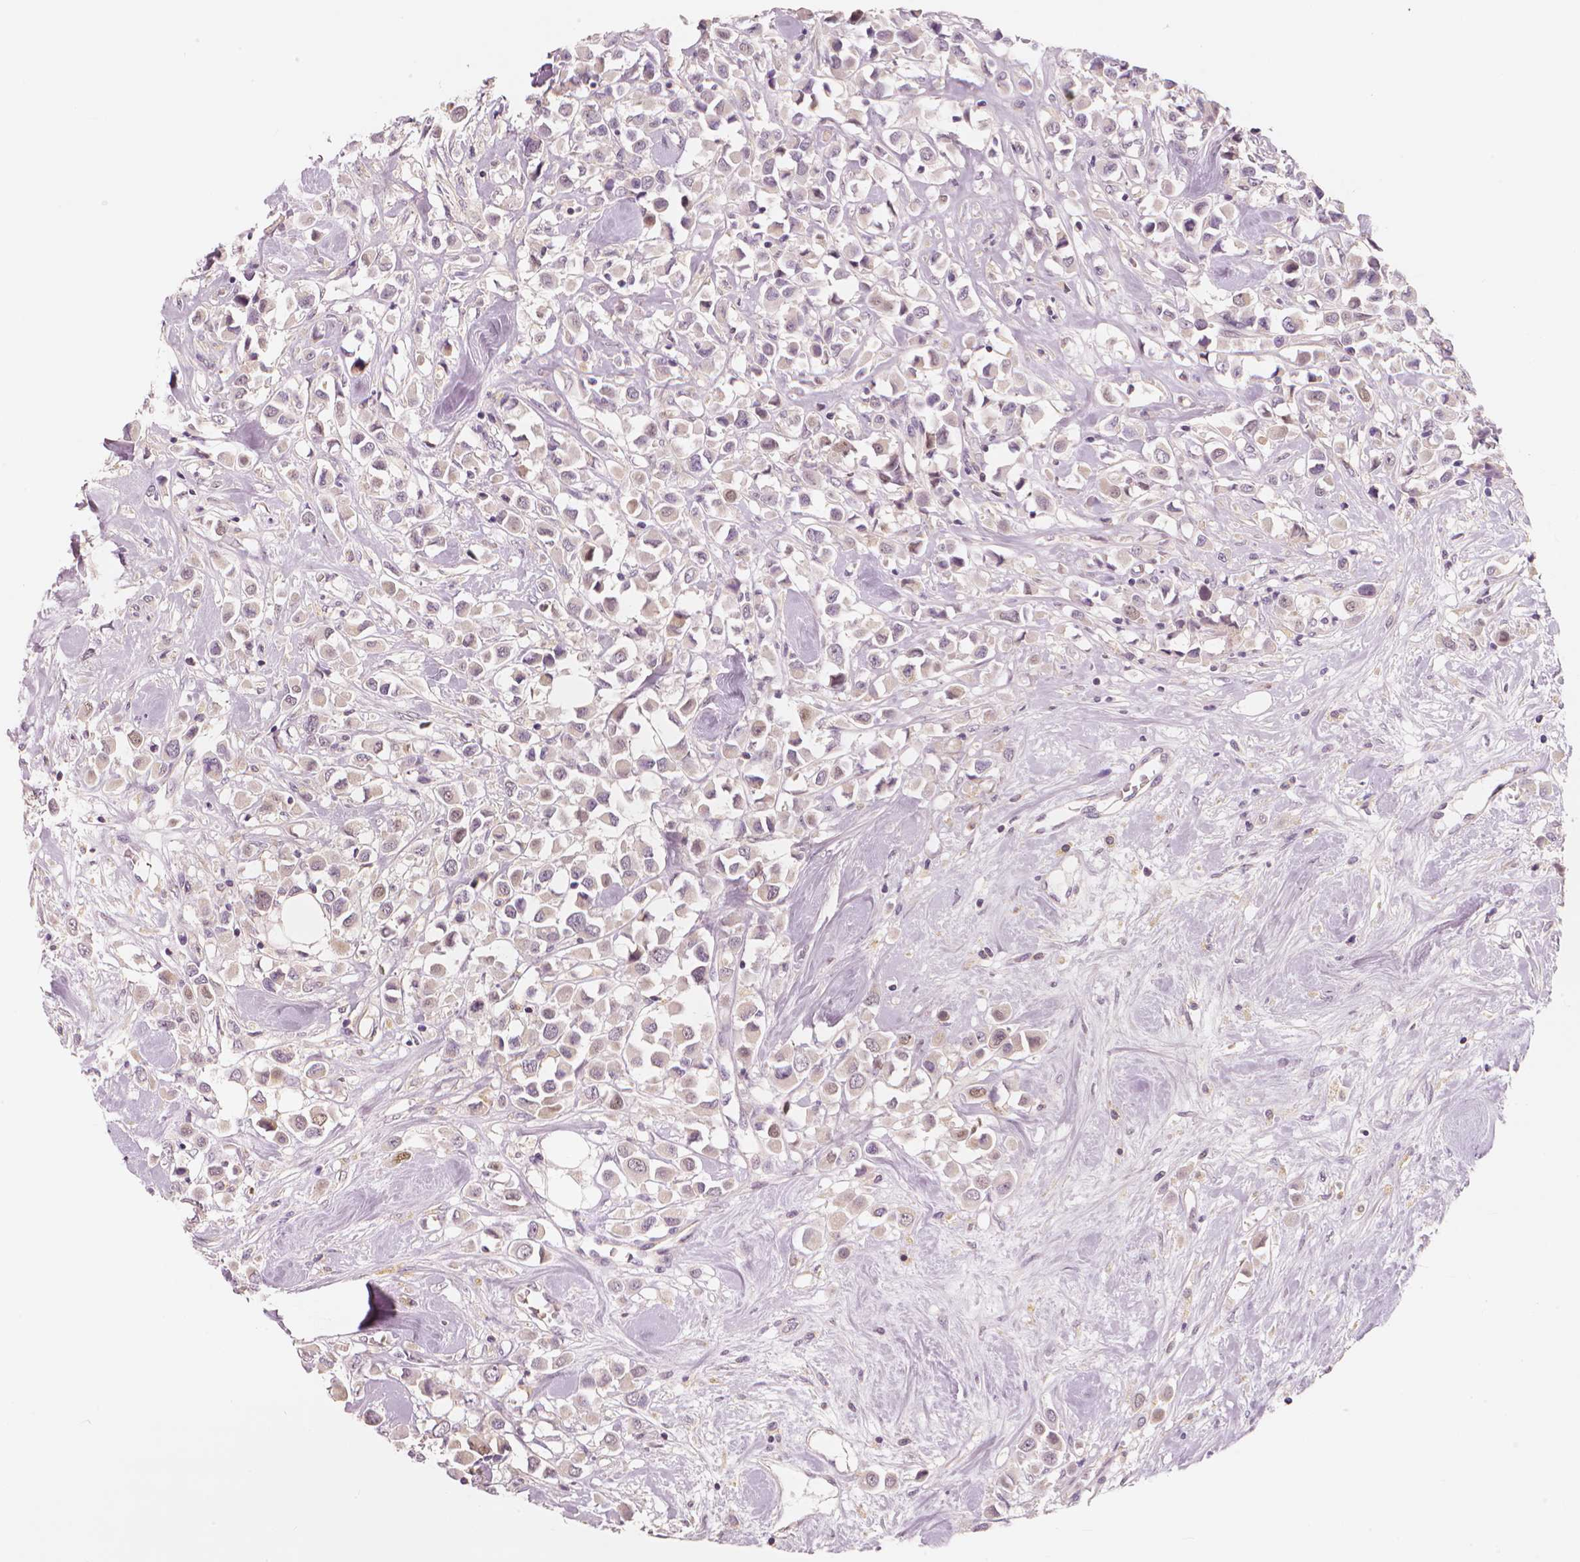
{"staining": {"intensity": "negative", "quantity": "none", "location": "none"}, "tissue": "breast cancer", "cell_type": "Tumor cells", "image_type": "cancer", "snomed": [{"axis": "morphology", "description": "Duct carcinoma"}, {"axis": "topography", "description": "Breast"}], "caption": "This photomicrograph is of breast cancer stained with immunohistochemistry to label a protein in brown with the nuclei are counter-stained blue. There is no positivity in tumor cells.", "gene": "RNASE7", "patient": {"sex": "female", "age": 61}}